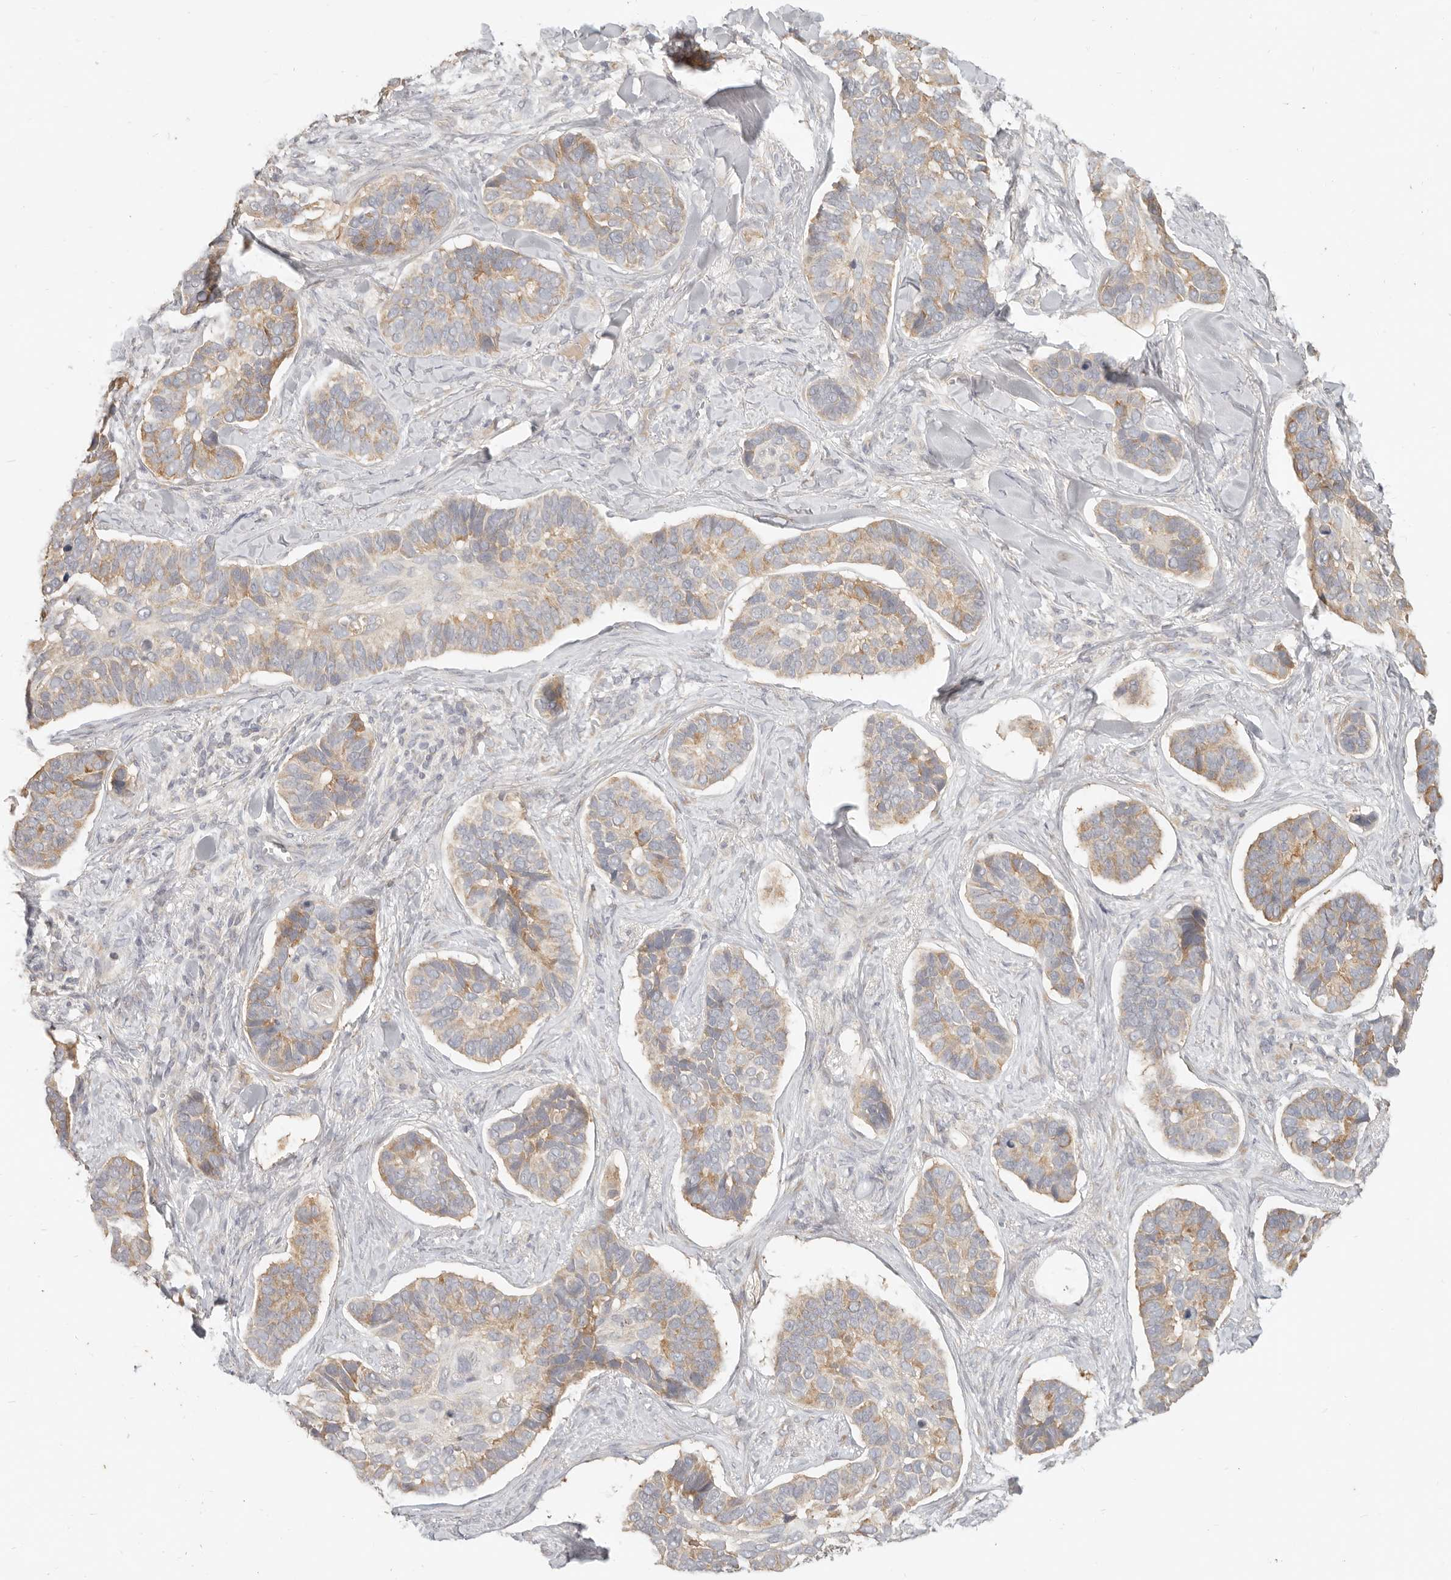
{"staining": {"intensity": "moderate", "quantity": "25%-75%", "location": "cytoplasmic/membranous"}, "tissue": "skin cancer", "cell_type": "Tumor cells", "image_type": "cancer", "snomed": [{"axis": "morphology", "description": "Basal cell carcinoma"}, {"axis": "topography", "description": "Skin"}], "caption": "Tumor cells exhibit moderate cytoplasmic/membranous staining in about 25%-75% of cells in skin cancer.", "gene": "PABPC4", "patient": {"sex": "male", "age": 62}}